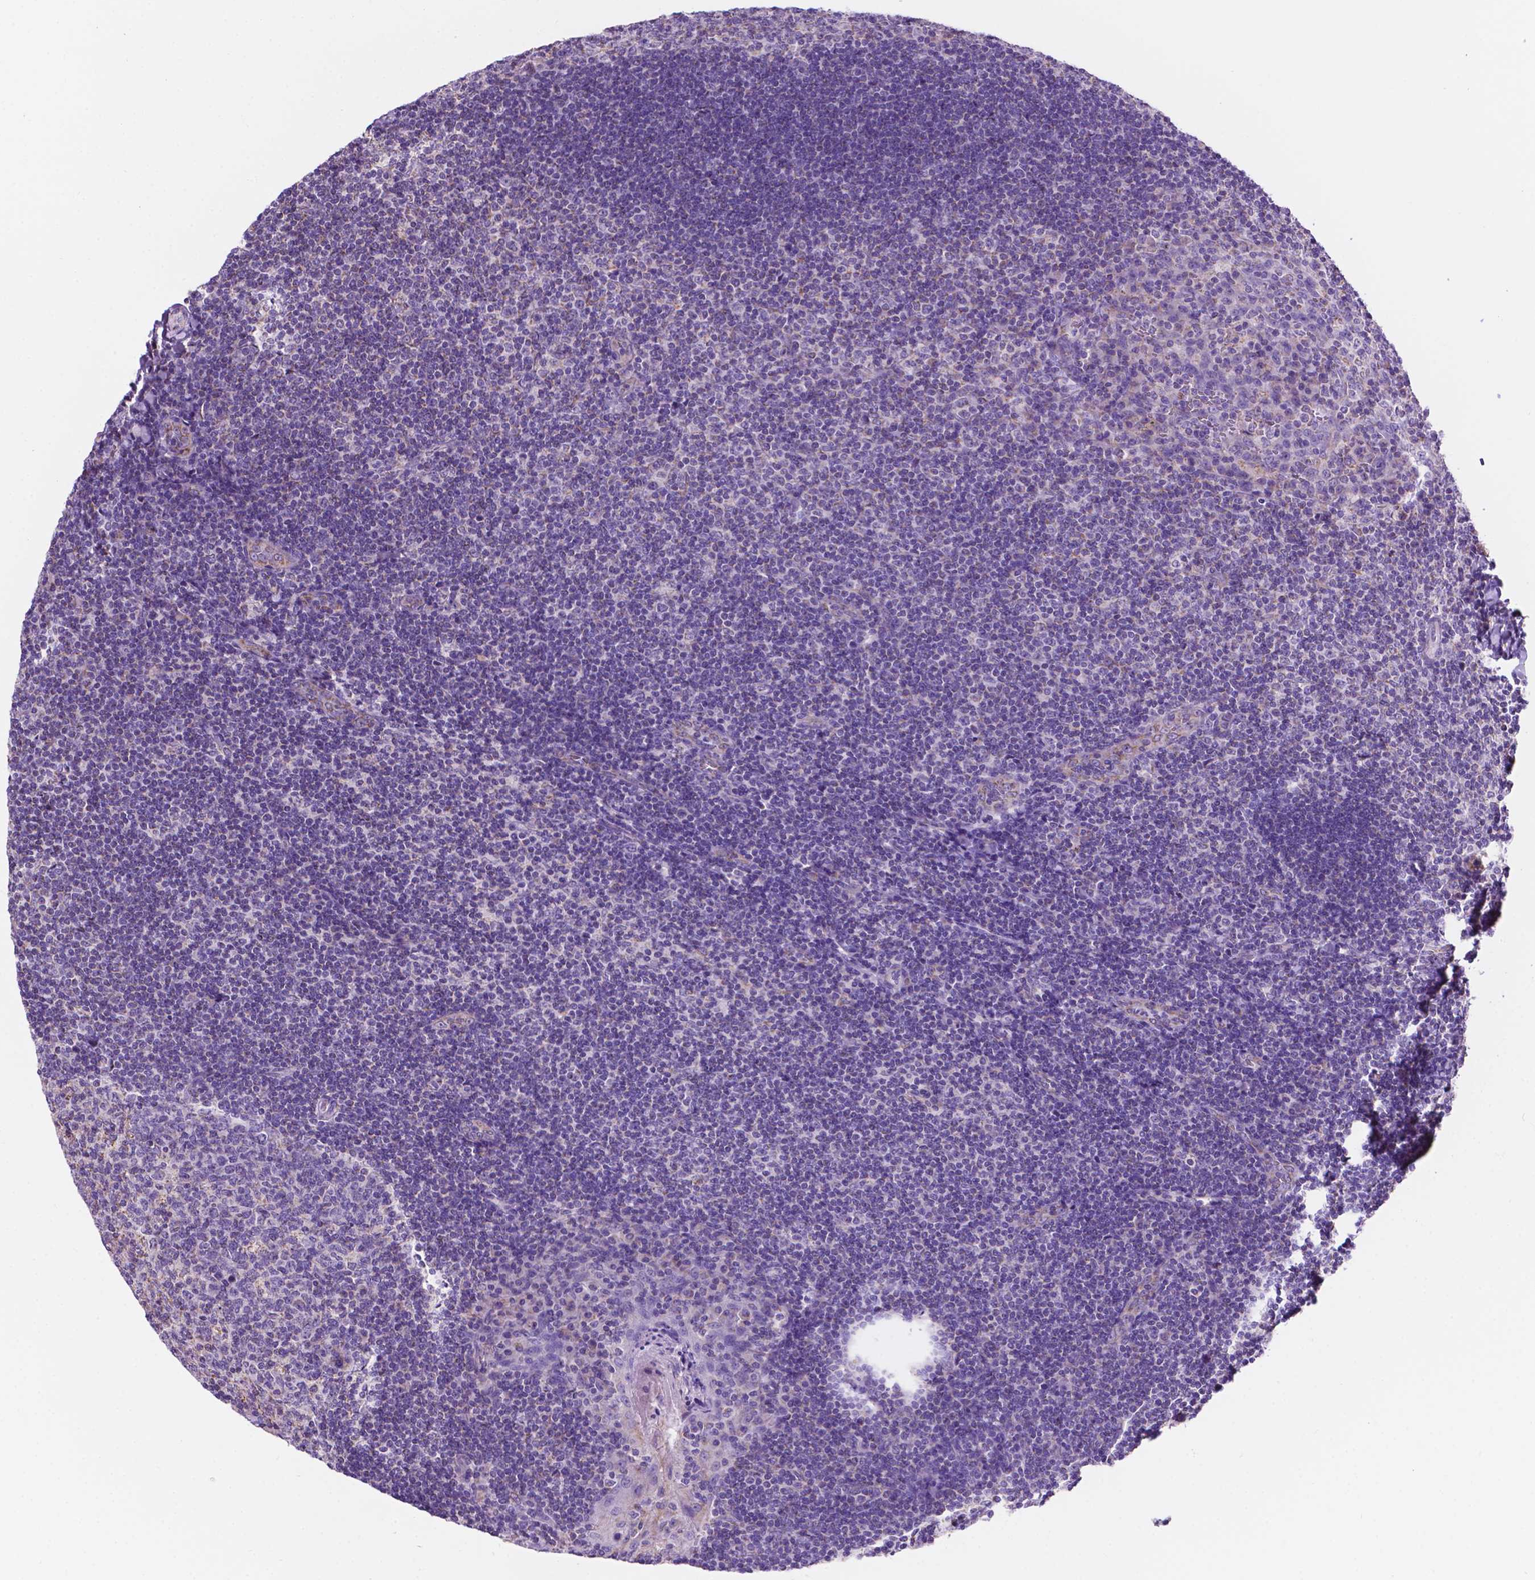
{"staining": {"intensity": "moderate", "quantity": "<25%", "location": "cytoplasmic/membranous"}, "tissue": "tonsil", "cell_type": "Germinal center cells", "image_type": "normal", "snomed": [{"axis": "morphology", "description": "Normal tissue, NOS"}, {"axis": "topography", "description": "Tonsil"}], "caption": "Immunohistochemistry of unremarkable tonsil demonstrates low levels of moderate cytoplasmic/membranous expression in approximately <25% of germinal center cells. The staining was performed using DAB (3,3'-diaminobenzidine), with brown indicating positive protein expression. Nuclei are stained blue with hematoxylin.", "gene": "TRPV5", "patient": {"sex": "male", "age": 17}}